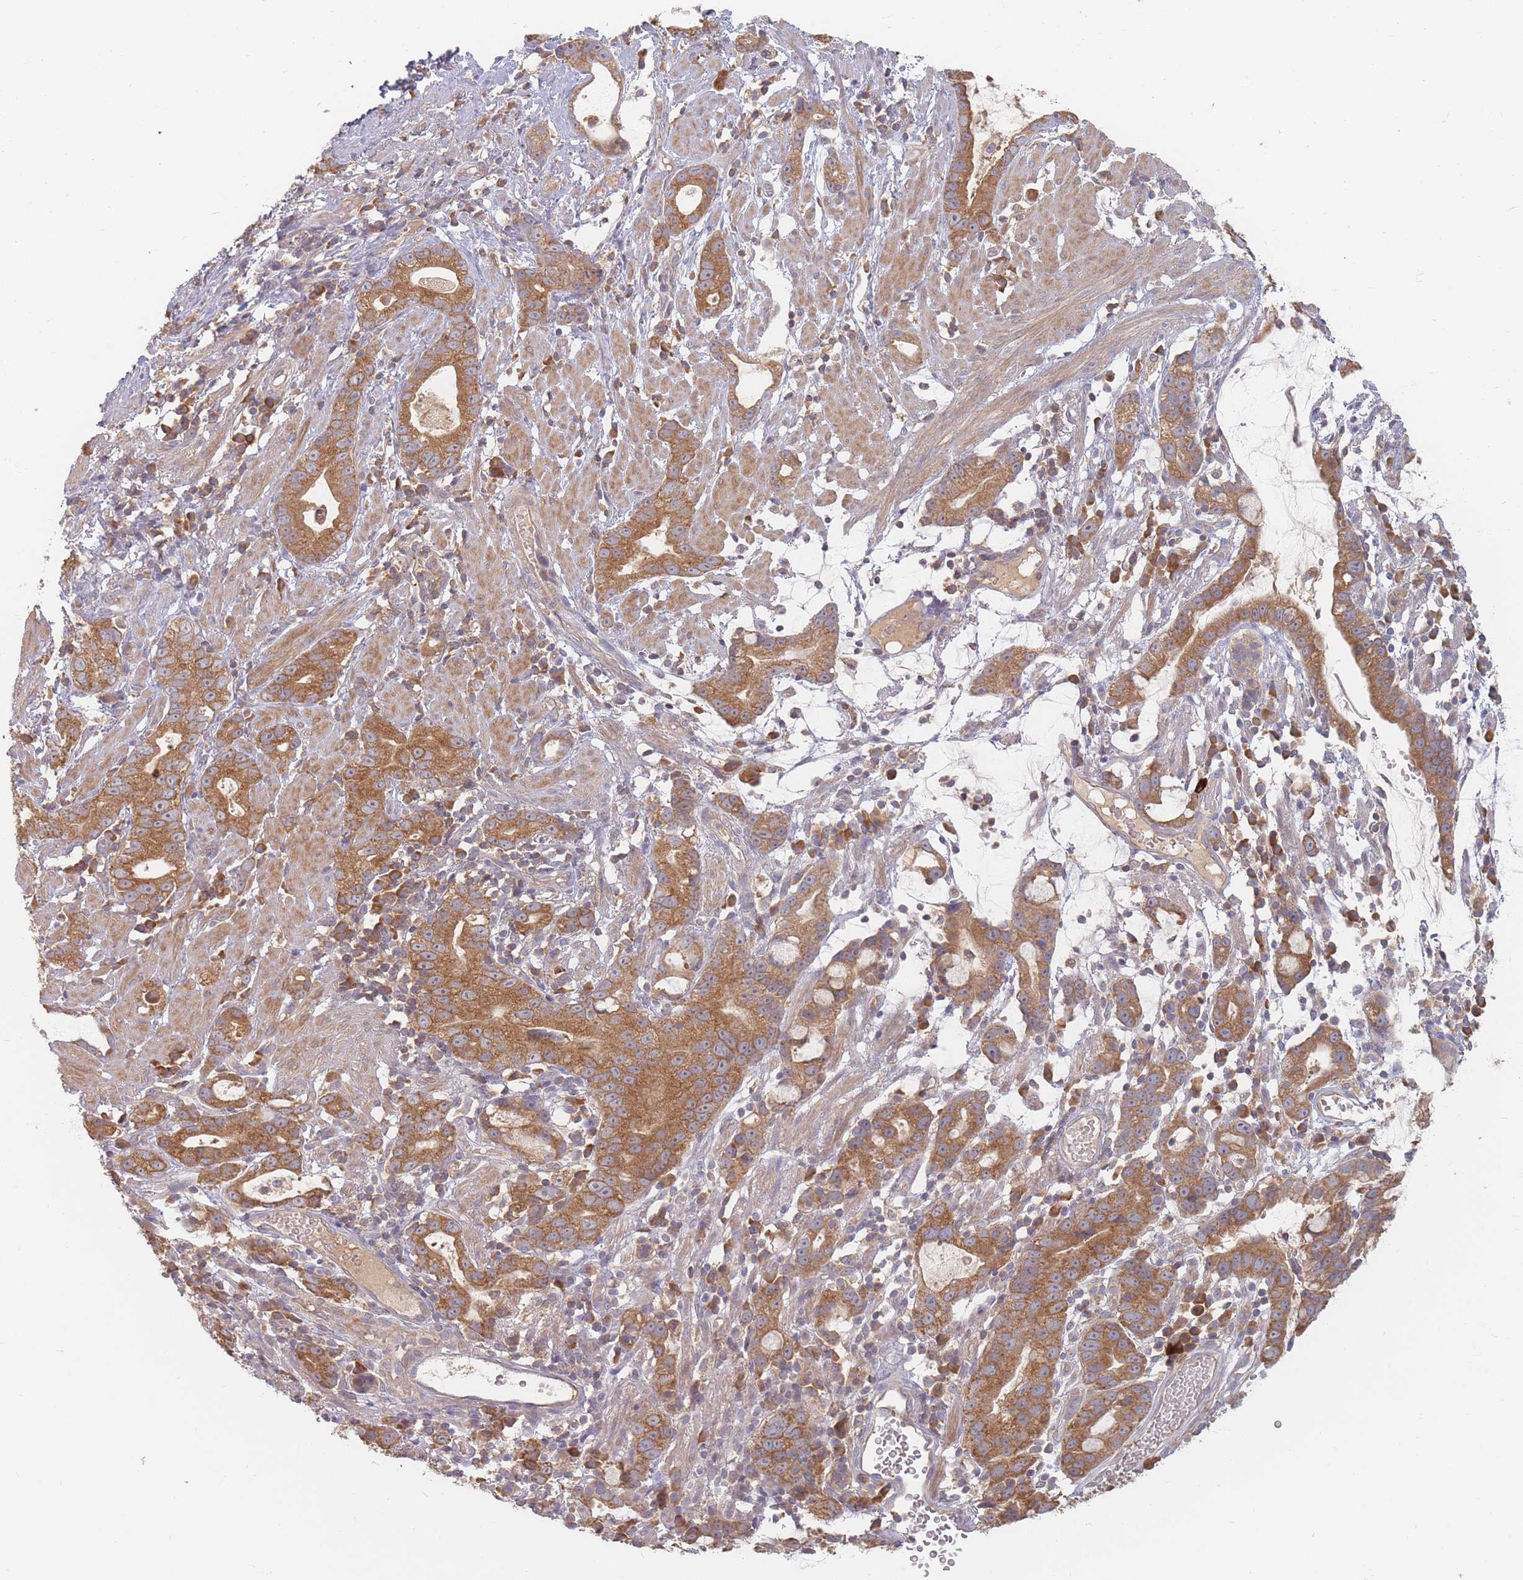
{"staining": {"intensity": "moderate", "quantity": ">75%", "location": "cytoplasmic/membranous"}, "tissue": "stomach cancer", "cell_type": "Tumor cells", "image_type": "cancer", "snomed": [{"axis": "morphology", "description": "Adenocarcinoma, NOS"}, {"axis": "topography", "description": "Stomach"}], "caption": "A brown stain shows moderate cytoplasmic/membranous staining of a protein in human stomach cancer (adenocarcinoma) tumor cells. The protein is stained brown, and the nuclei are stained in blue (DAB IHC with brightfield microscopy, high magnification).", "gene": "SLC35F3", "patient": {"sex": "male", "age": 55}}